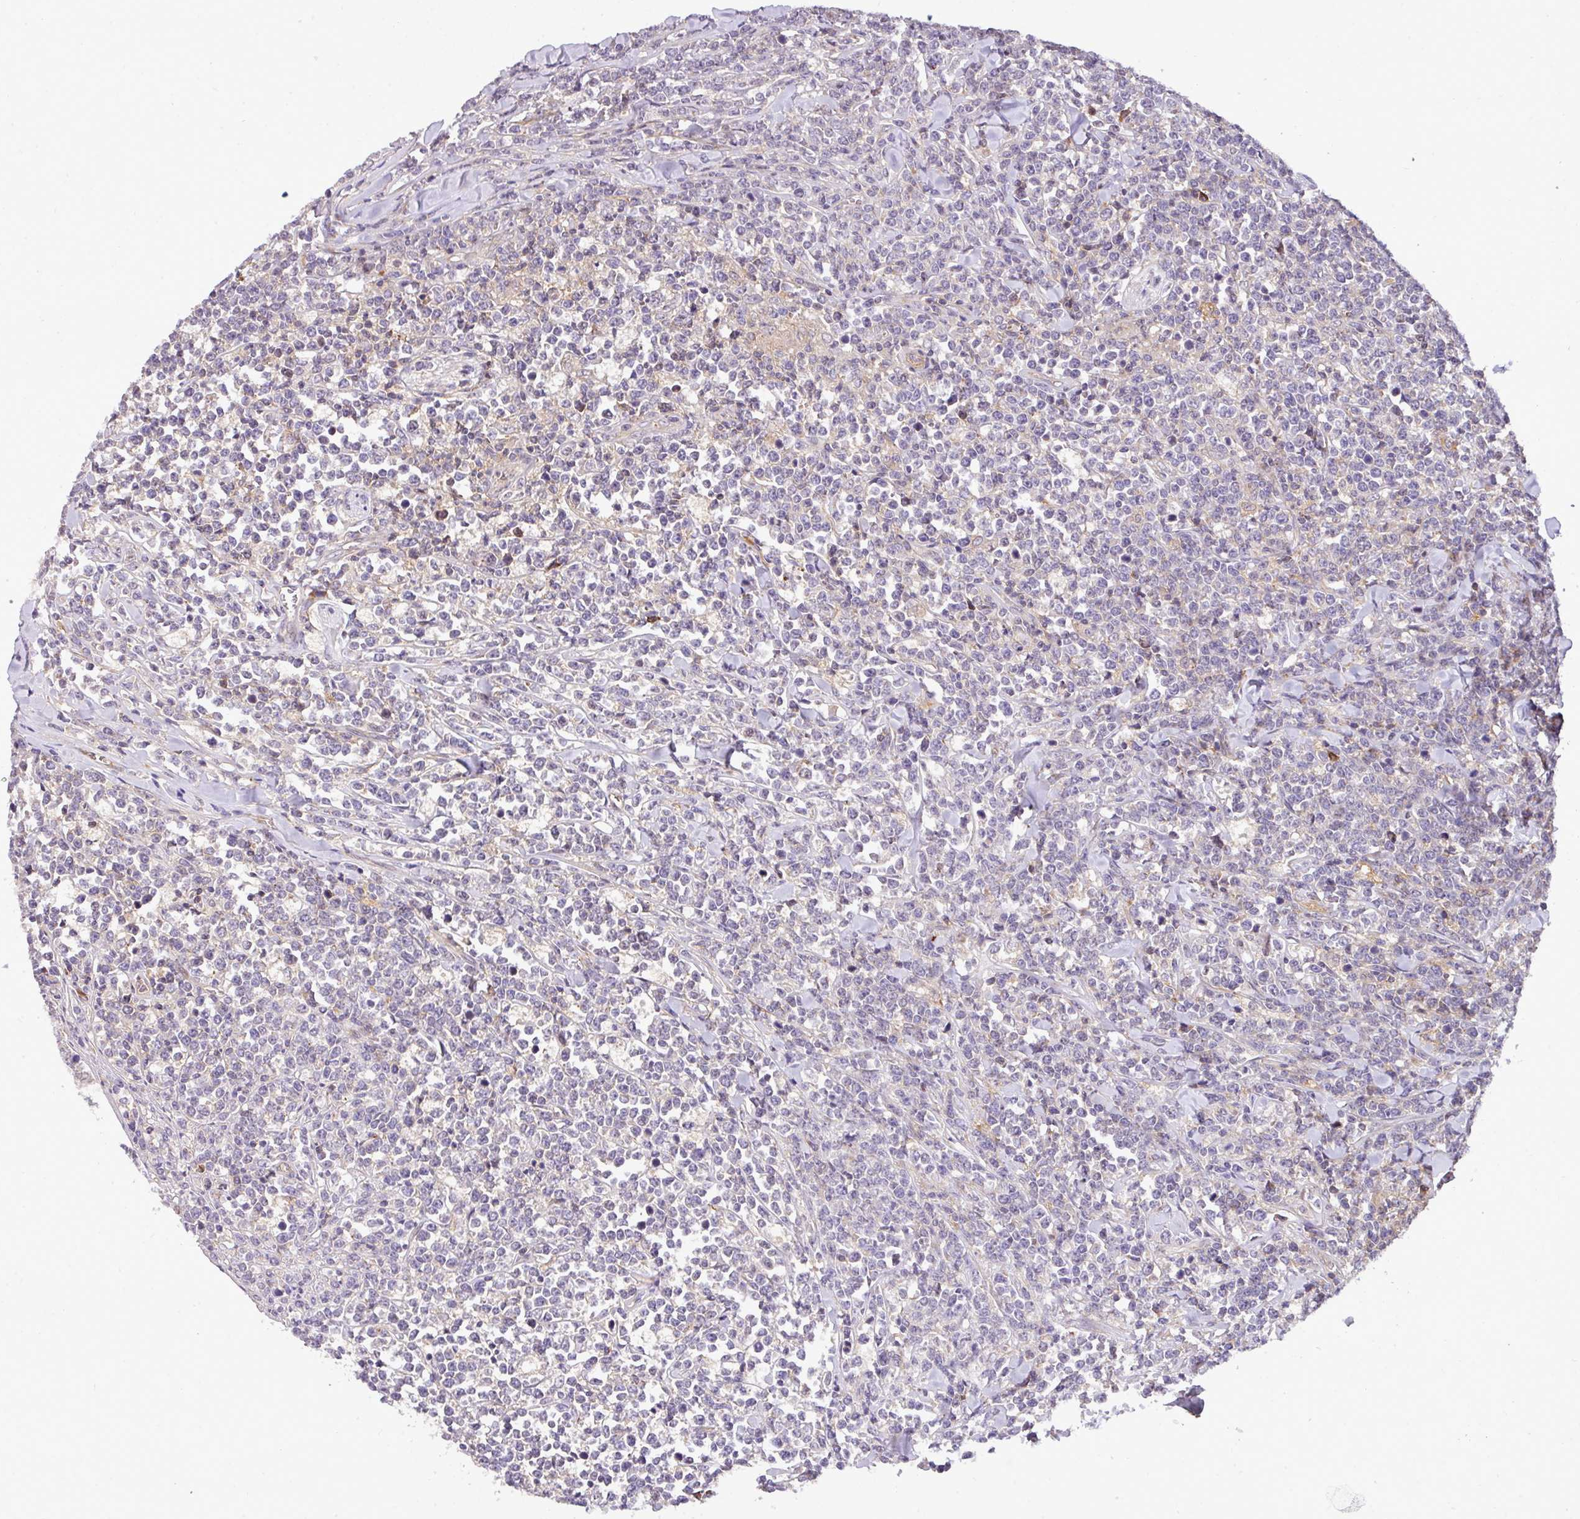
{"staining": {"intensity": "negative", "quantity": "none", "location": "none"}, "tissue": "lymphoma", "cell_type": "Tumor cells", "image_type": "cancer", "snomed": [{"axis": "morphology", "description": "Malignant lymphoma, non-Hodgkin's type, High grade"}, {"axis": "topography", "description": "Small intestine"}], "caption": "Human malignant lymphoma, non-Hodgkin's type (high-grade) stained for a protein using immunohistochemistry (IHC) demonstrates no expression in tumor cells.", "gene": "CASS4", "patient": {"sex": "male", "age": 8}}